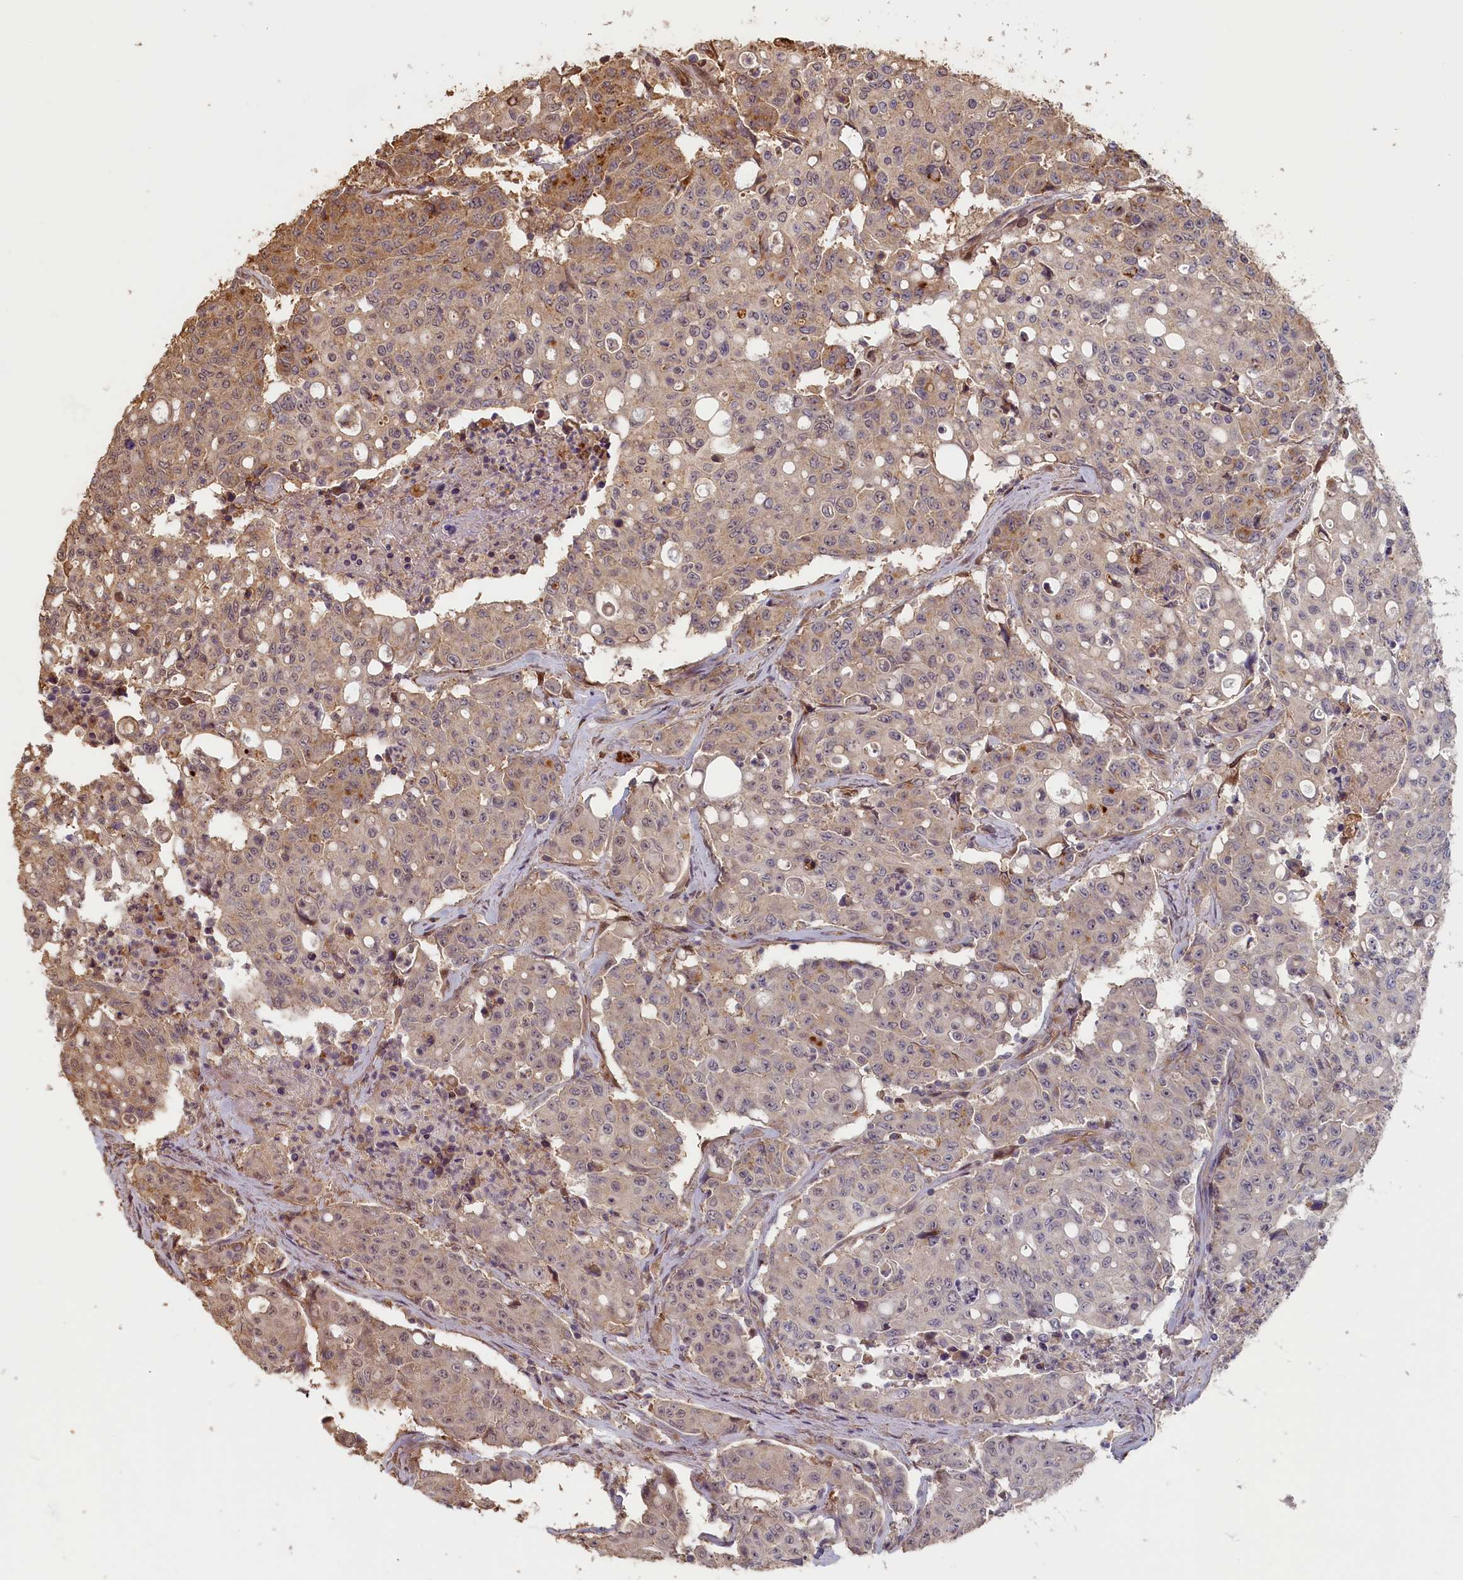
{"staining": {"intensity": "weak", "quantity": "25%-75%", "location": "cytoplasmic/membranous"}, "tissue": "colorectal cancer", "cell_type": "Tumor cells", "image_type": "cancer", "snomed": [{"axis": "morphology", "description": "Adenocarcinoma, NOS"}, {"axis": "topography", "description": "Colon"}], "caption": "Tumor cells display low levels of weak cytoplasmic/membranous expression in about 25%-75% of cells in colorectal adenocarcinoma. Immunohistochemistry (ihc) stains the protein of interest in brown and the nuclei are stained blue.", "gene": "STX16", "patient": {"sex": "male", "age": 51}}